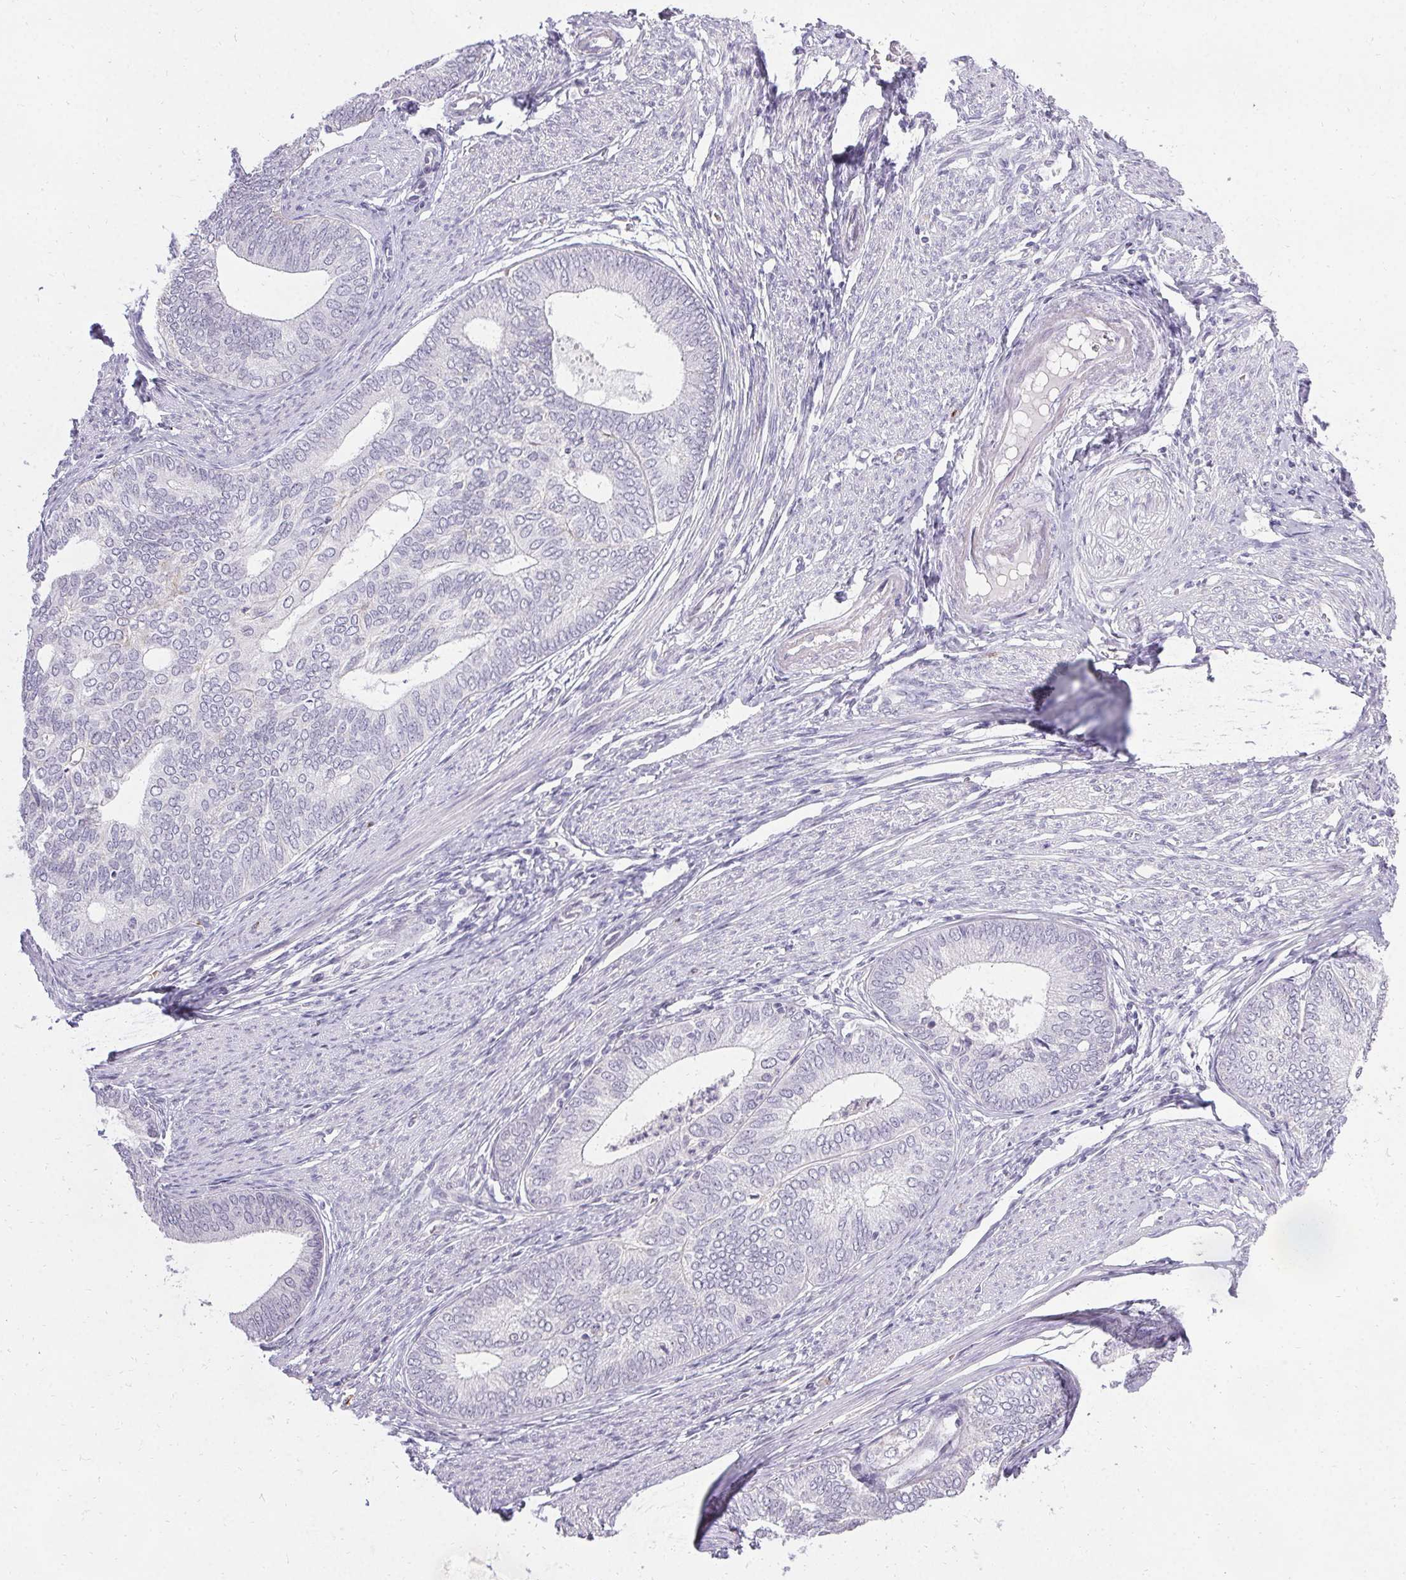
{"staining": {"intensity": "negative", "quantity": "none", "location": "none"}, "tissue": "endometrial cancer", "cell_type": "Tumor cells", "image_type": "cancer", "snomed": [{"axis": "morphology", "description": "Adenocarcinoma, NOS"}, {"axis": "topography", "description": "Endometrium"}], "caption": "An immunohistochemistry (IHC) micrograph of endometrial adenocarcinoma is shown. There is no staining in tumor cells of endometrial adenocarcinoma.", "gene": "PMEL", "patient": {"sex": "female", "age": 75}}